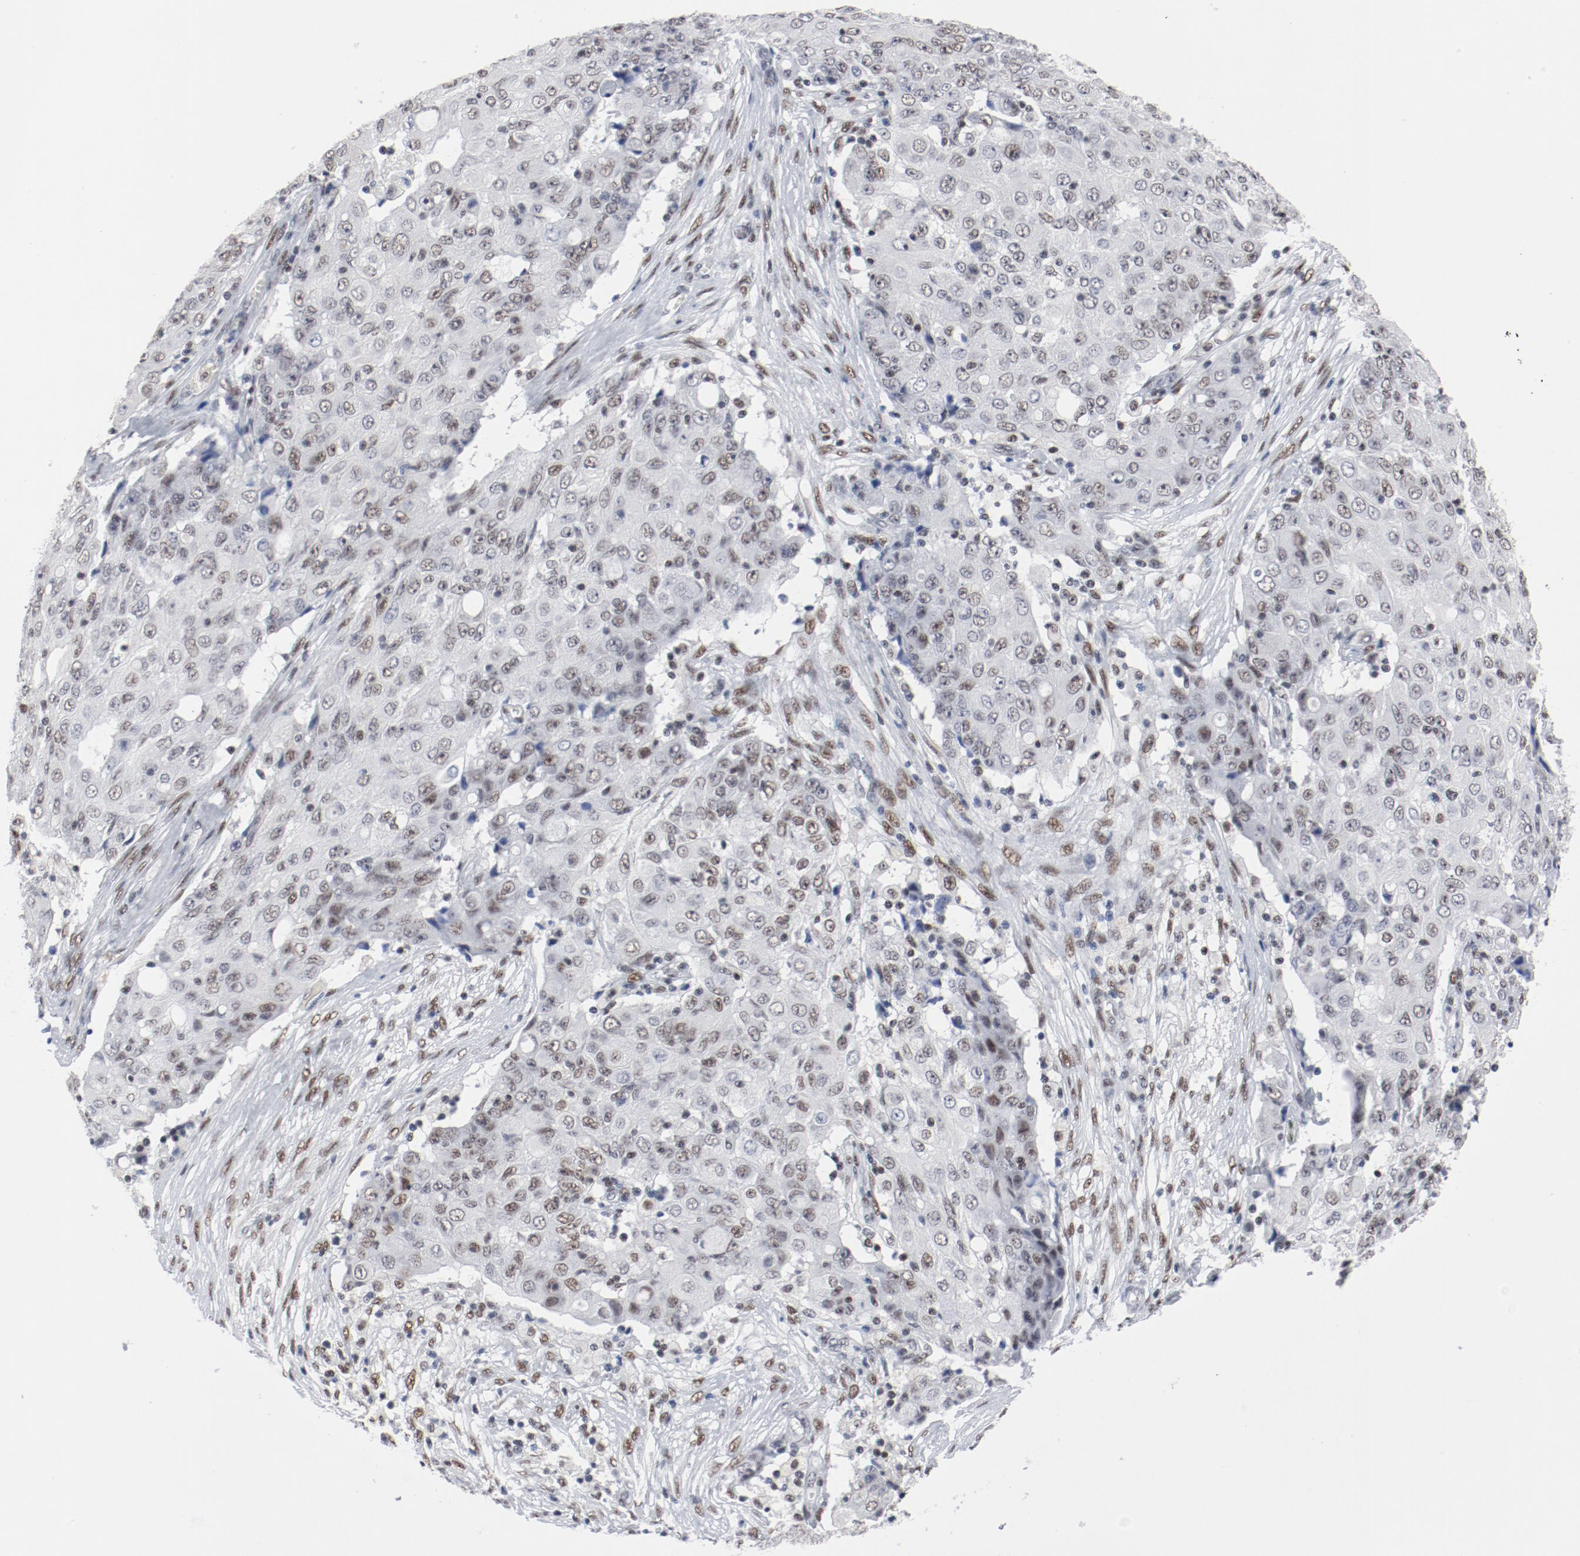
{"staining": {"intensity": "moderate", "quantity": ">75%", "location": "nuclear"}, "tissue": "ovarian cancer", "cell_type": "Tumor cells", "image_type": "cancer", "snomed": [{"axis": "morphology", "description": "Carcinoma, endometroid"}, {"axis": "topography", "description": "Ovary"}], "caption": "Moderate nuclear expression is seen in about >75% of tumor cells in endometroid carcinoma (ovarian). The protein of interest is shown in brown color, while the nuclei are stained blue.", "gene": "ARNT", "patient": {"sex": "female", "age": 42}}